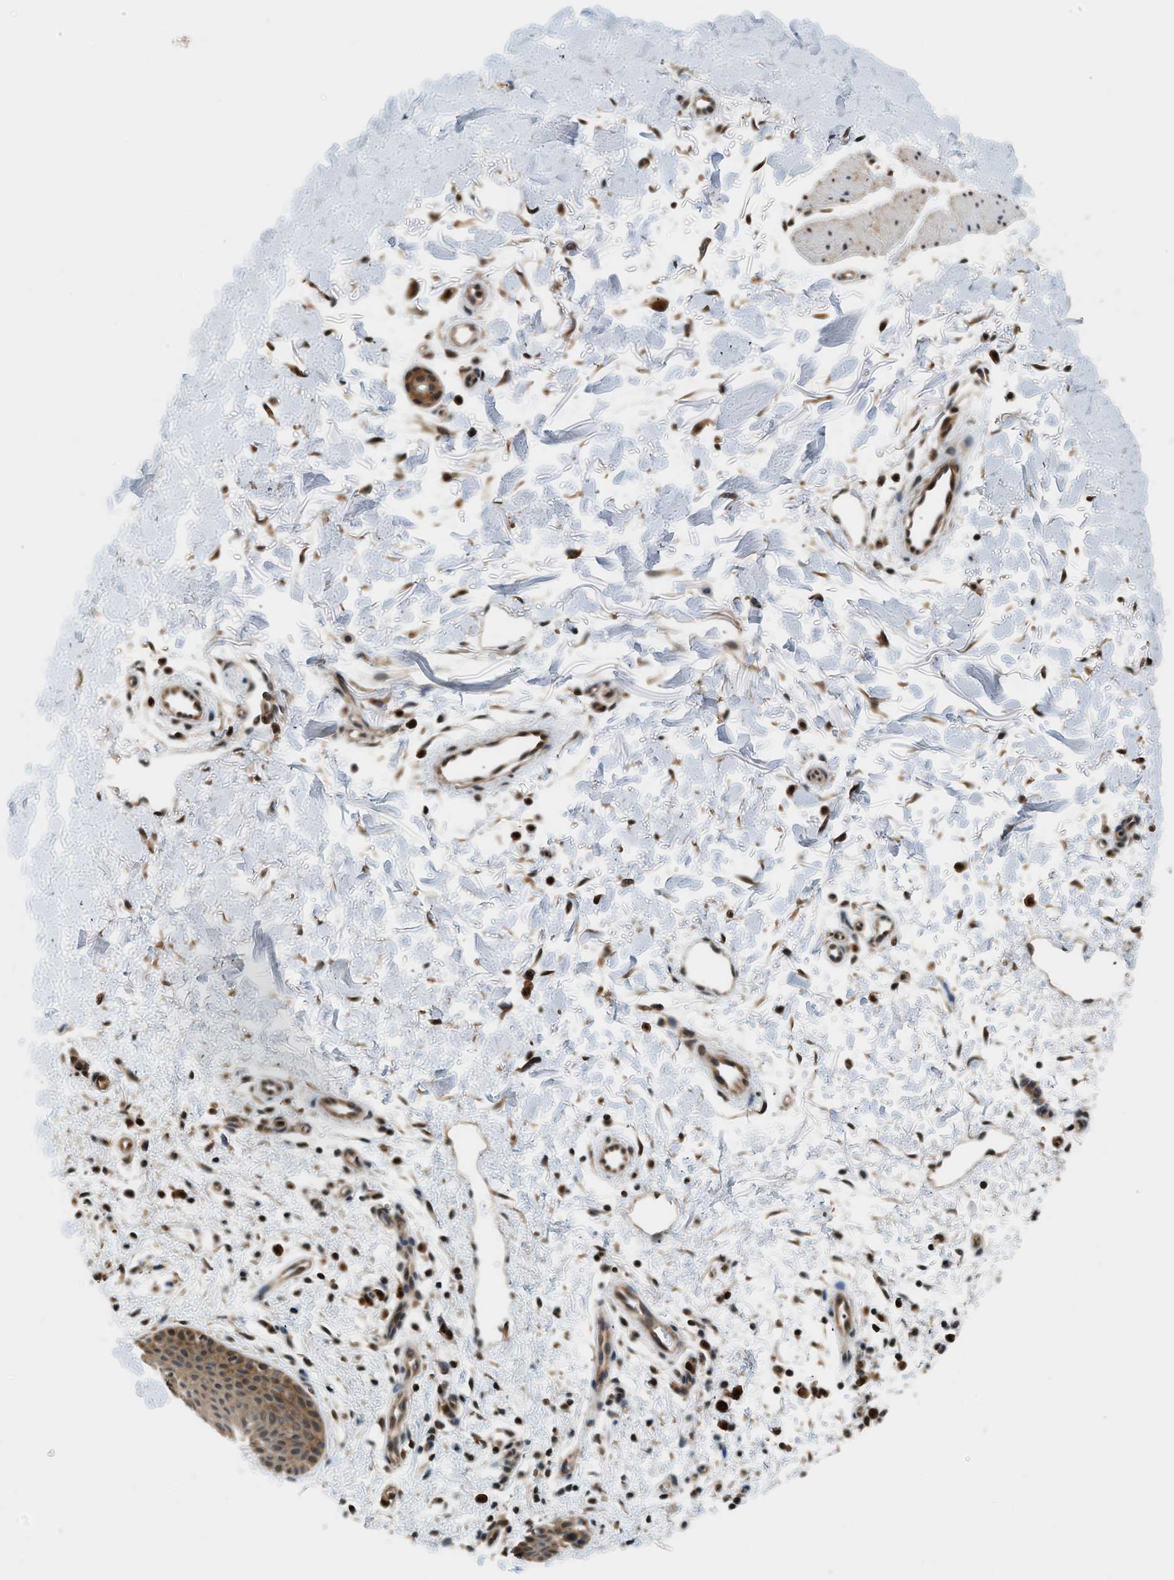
{"staining": {"intensity": "strong", "quantity": "25%-75%", "location": "cytoplasmic/membranous"}, "tissue": "skin cancer", "cell_type": "Tumor cells", "image_type": "cancer", "snomed": [{"axis": "morphology", "description": "Normal tissue, NOS"}, {"axis": "morphology", "description": "Basal cell carcinoma"}, {"axis": "topography", "description": "Skin"}], "caption": "Immunohistochemistry photomicrograph of skin basal cell carcinoma stained for a protein (brown), which displays high levels of strong cytoplasmic/membranous expression in about 25%-75% of tumor cells.", "gene": "PSMD3", "patient": {"sex": "female", "age": 69}}